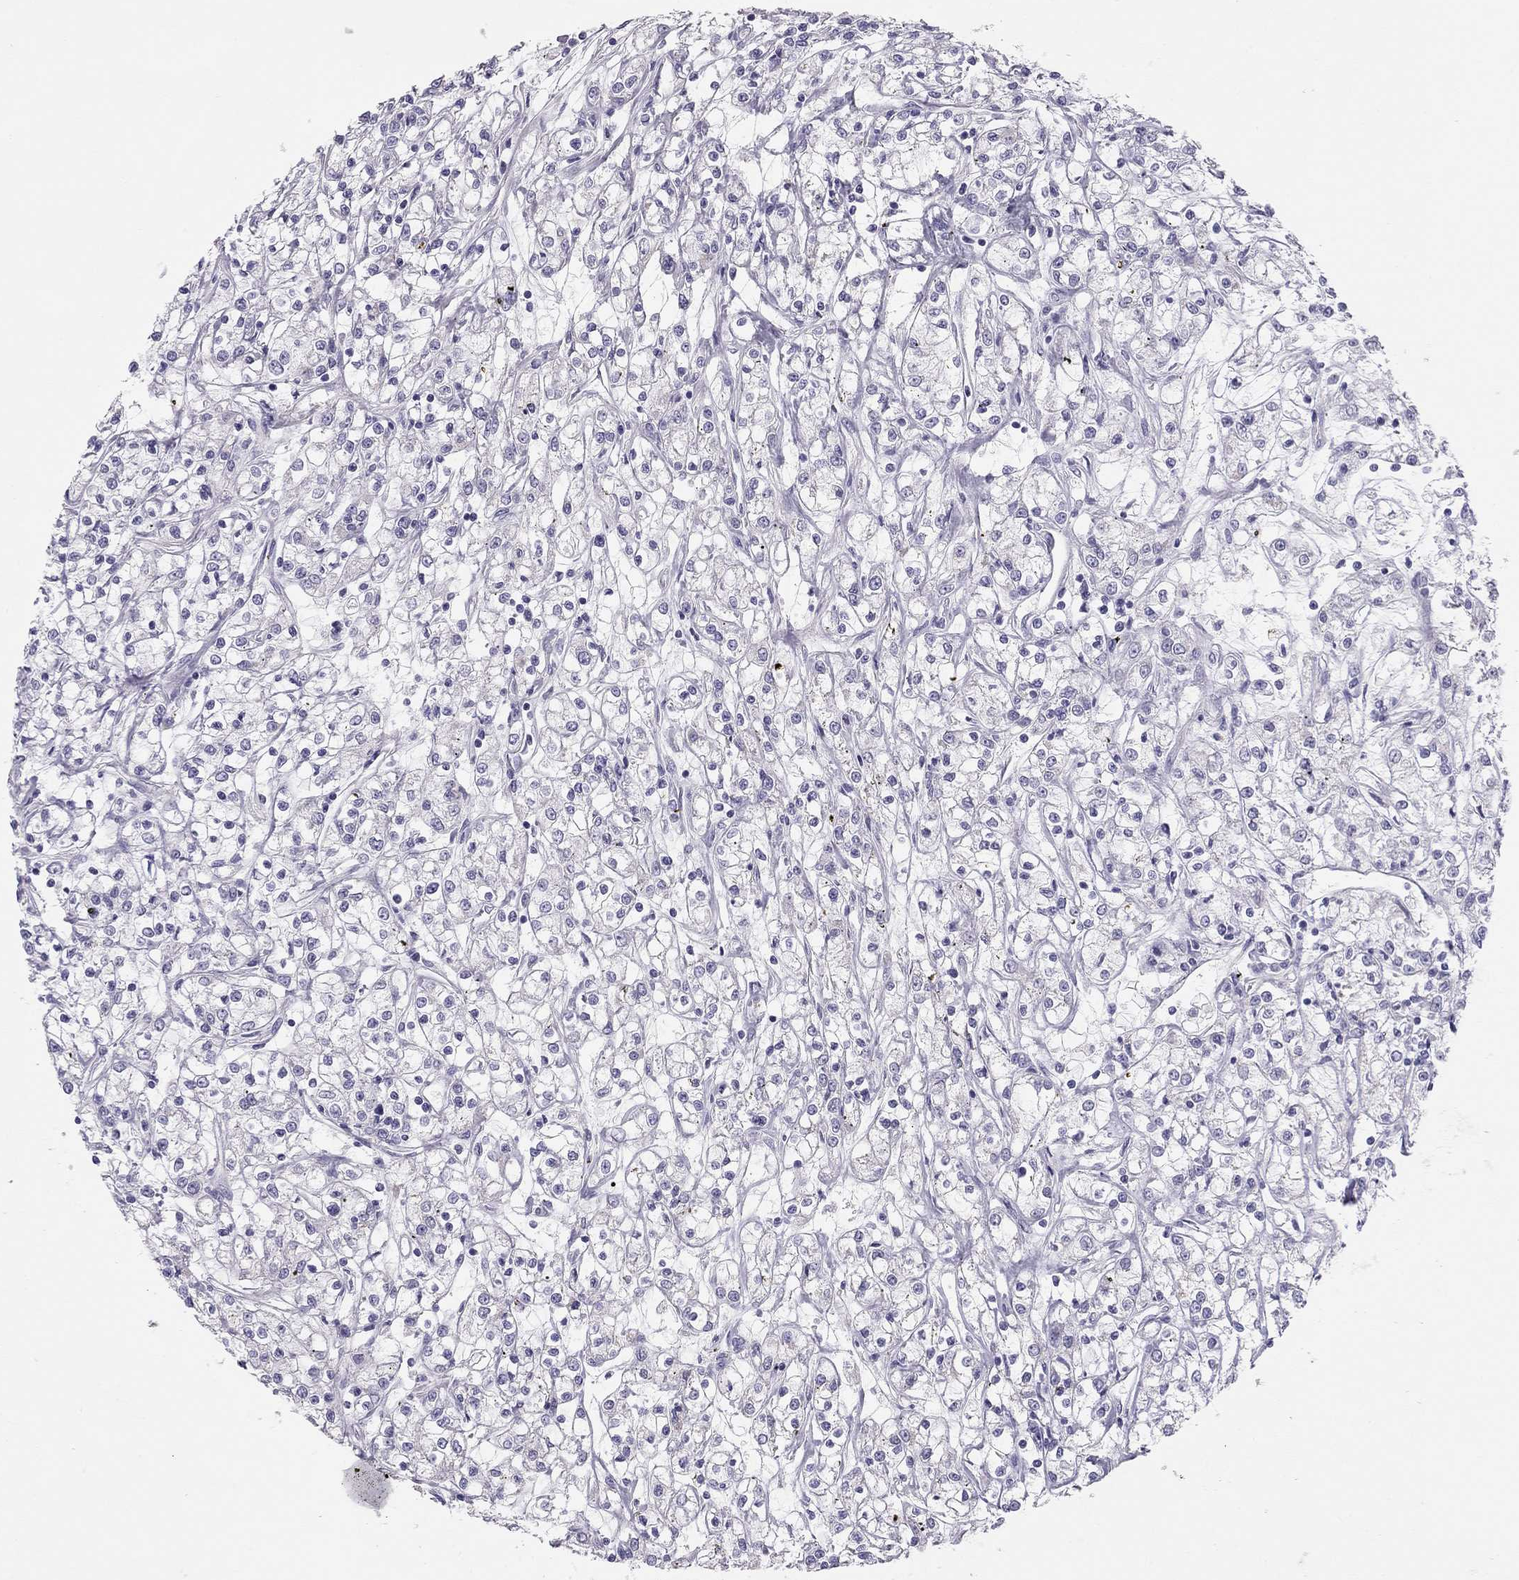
{"staining": {"intensity": "negative", "quantity": "none", "location": "none"}, "tissue": "renal cancer", "cell_type": "Tumor cells", "image_type": "cancer", "snomed": [{"axis": "morphology", "description": "Adenocarcinoma, NOS"}, {"axis": "topography", "description": "Kidney"}], "caption": "Tumor cells are negative for protein expression in human renal adenocarcinoma. (DAB (3,3'-diaminobenzidine) immunohistochemistry, high magnification).", "gene": "SPATA12", "patient": {"sex": "female", "age": 59}}